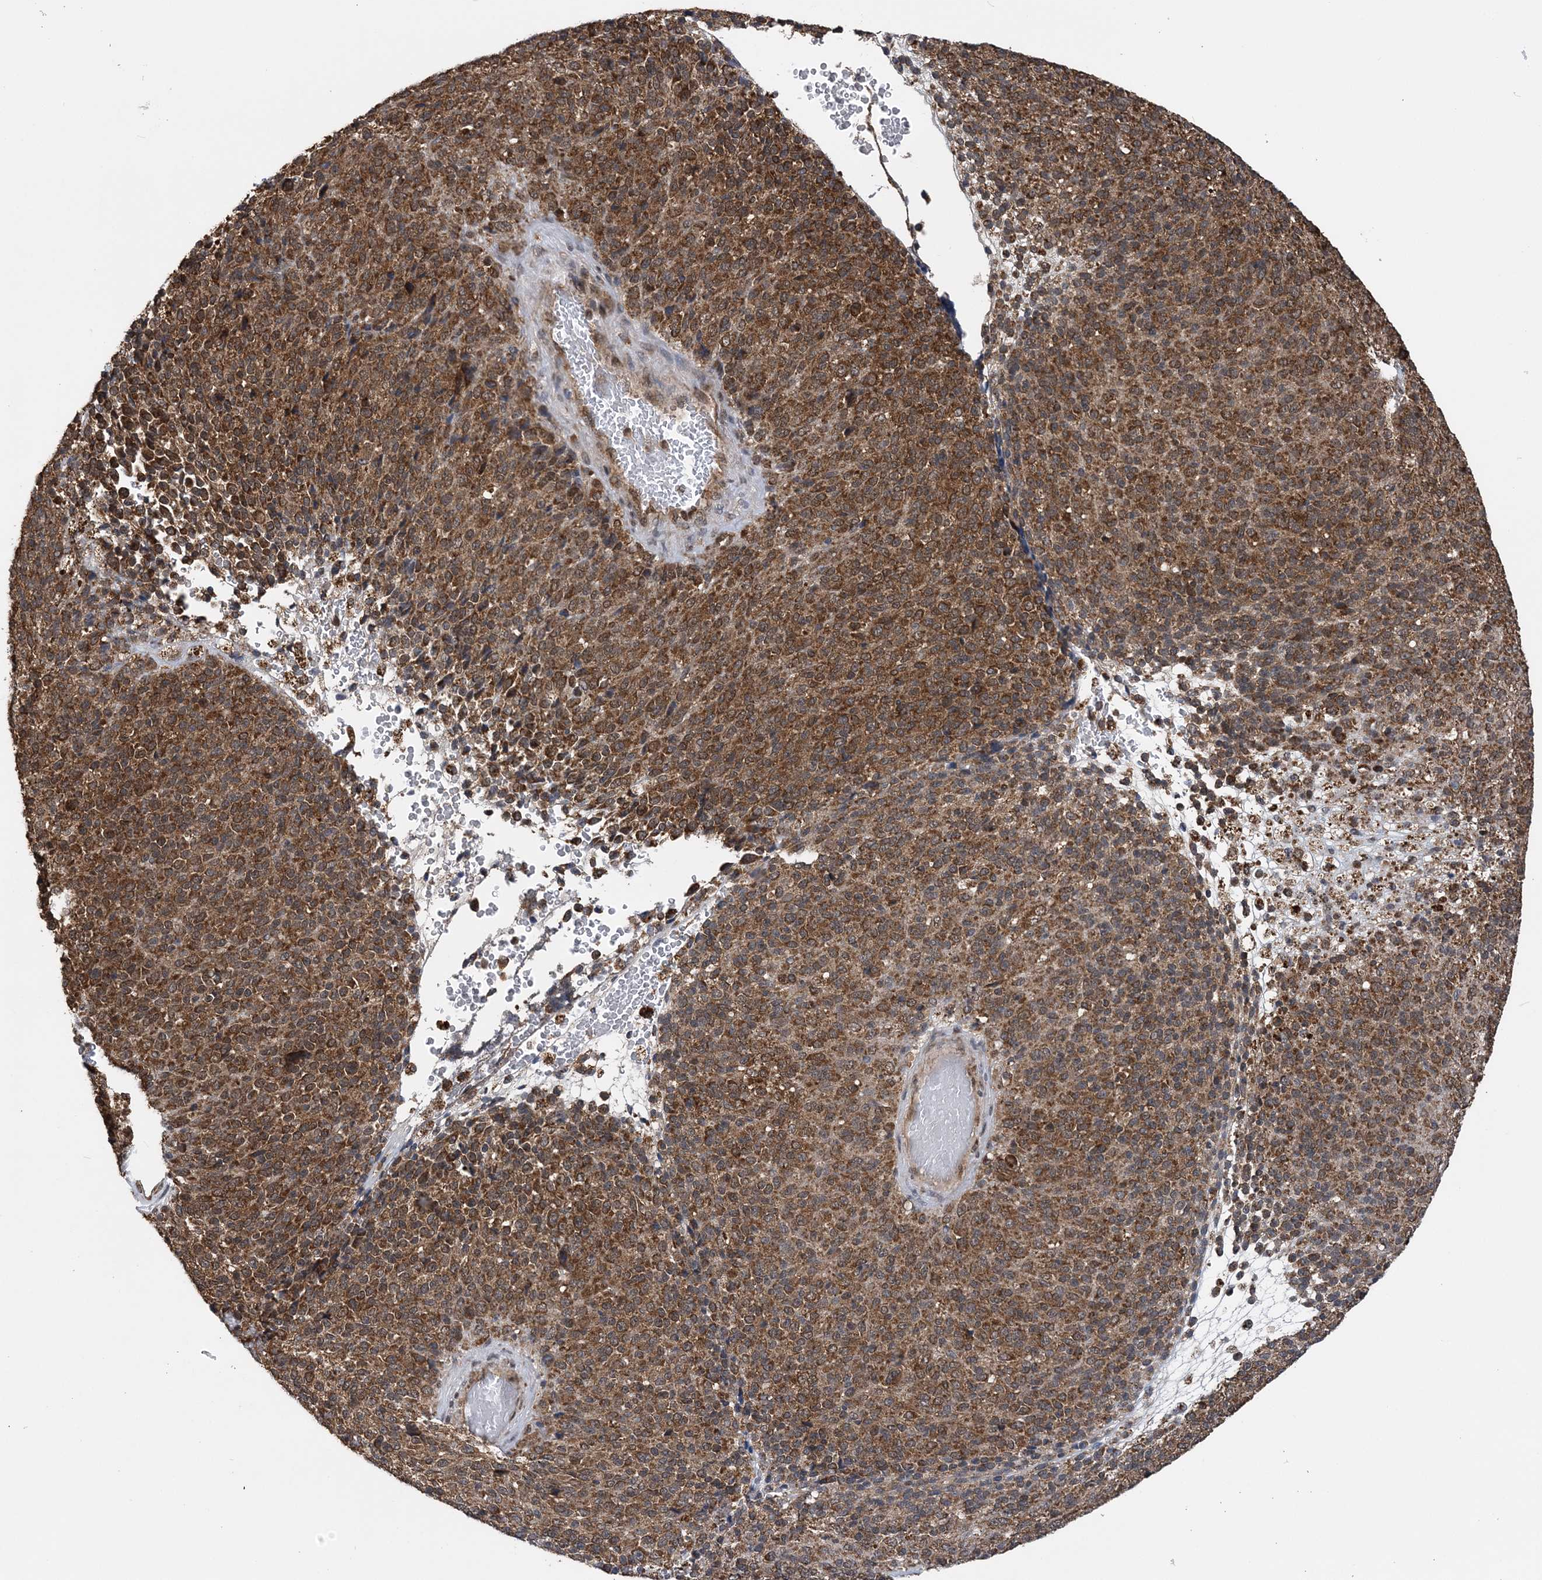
{"staining": {"intensity": "strong", "quantity": ">75%", "location": "cytoplasmic/membranous"}, "tissue": "melanoma", "cell_type": "Tumor cells", "image_type": "cancer", "snomed": [{"axis": "morphology", "description": "Malignant melanoma, Metastatic site"}, {"axis": "topography", "description": "Brain"}], "caption": "Immunohistochemistry (IHC) micrograph of neoplastic tissue: malignant melanoma (metastatic site) stained using IHC exhibits high levels of strong protein expression localized specifically in the cytoplasmic/membranous of tumor cells, appearing as a cytoplasmic/membranous brown color.", "gene": "PCBP1", "patient": {"sex": "female", "age": 56}}